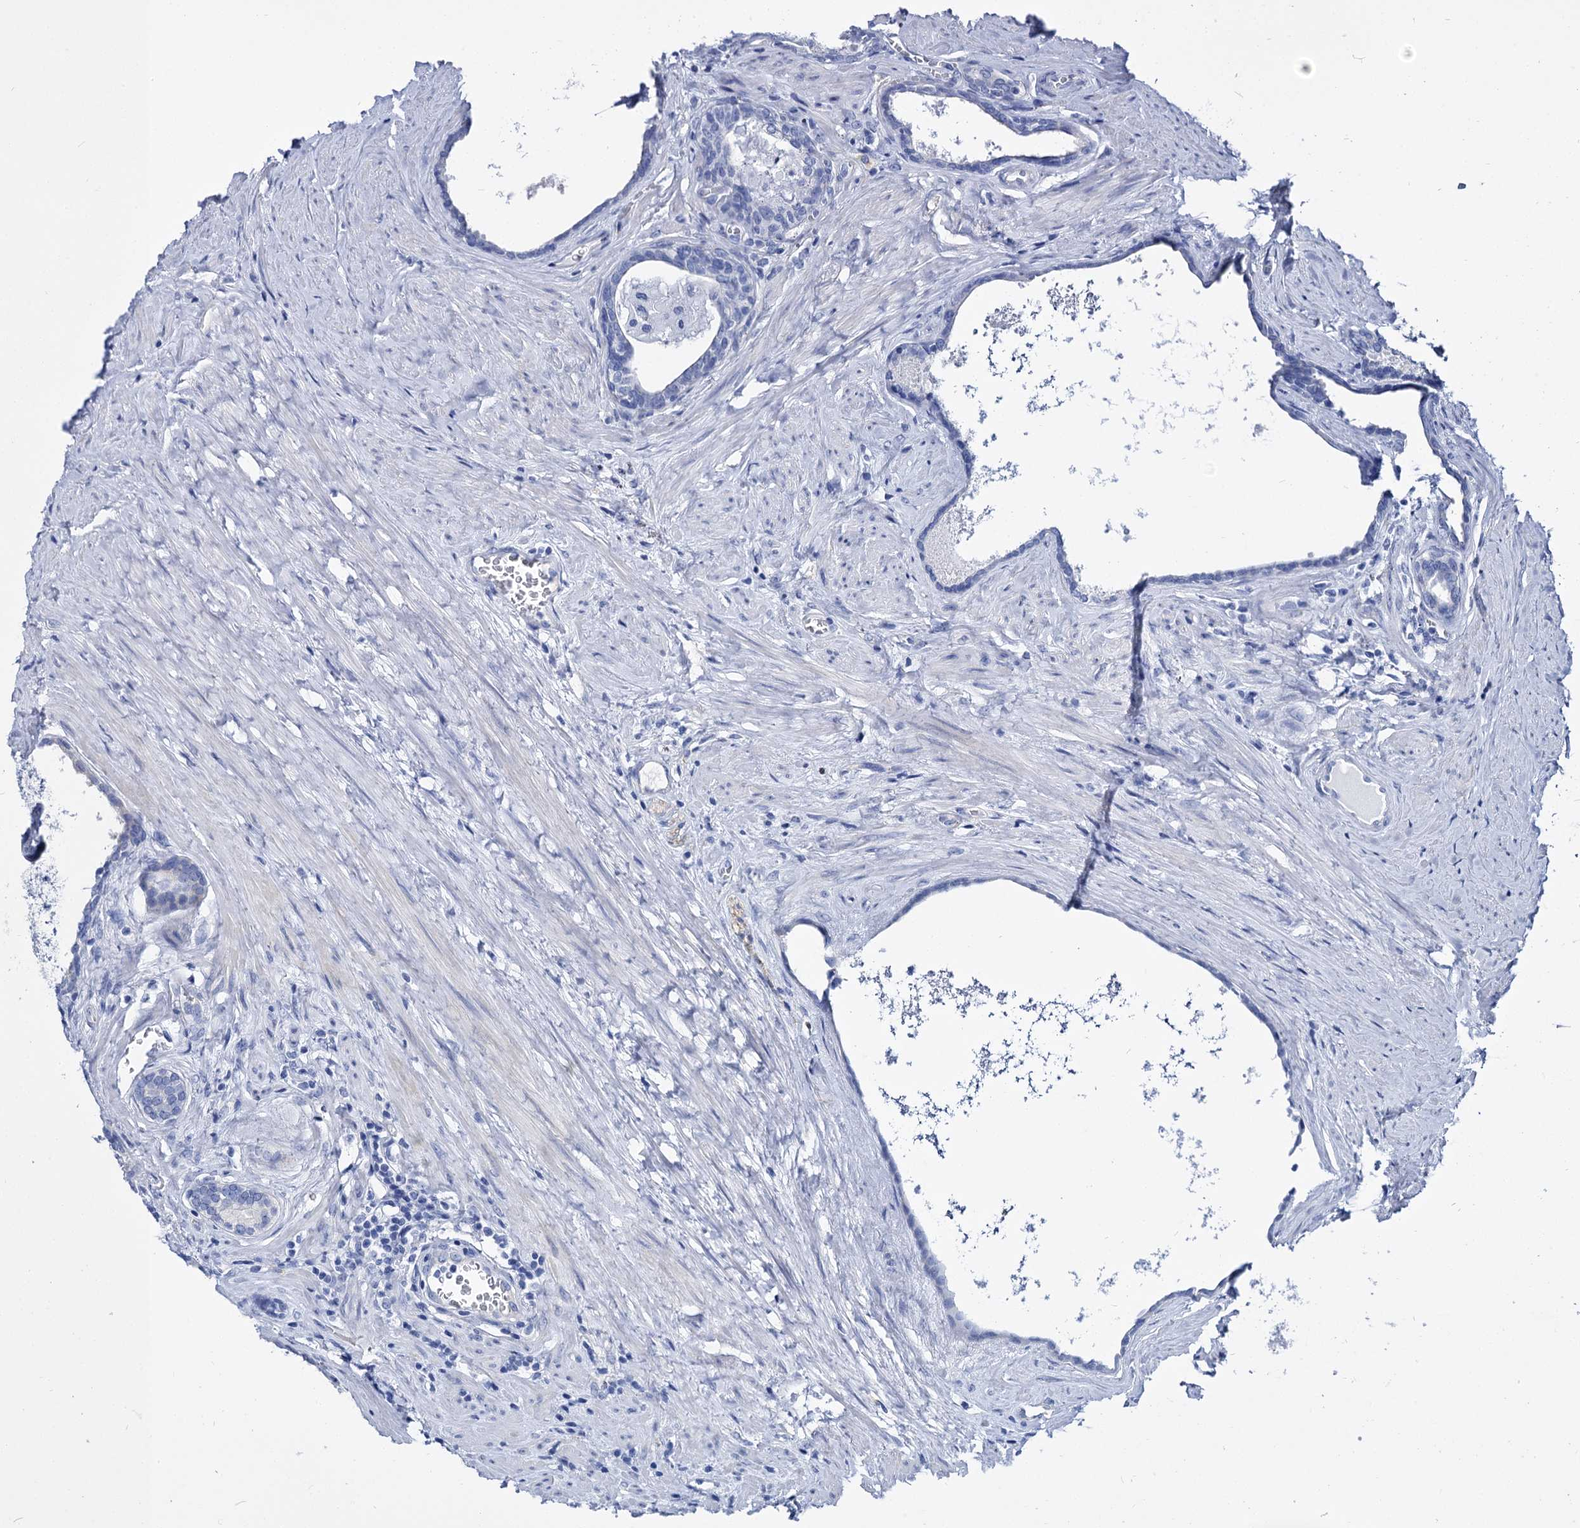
{"staining": {"intensity": "negative", "quantity": "none", "location": "none"}, "tissue": "prostate cancer", "cell_type": "Tumor cells", "image_type": "cancer", "snomed": [{"axis": "morphology", "description": "Adenocarcinoma, Low grade"}, {"axis": "topography", "description": "Prostate"}], "caption": "Immunohistochemistry of low-grade adenocarcinoma (prostate) exhibits no expression in tumor cells.", "gene": "CBFB", "patient": {"sex": "male", "age": 71}}